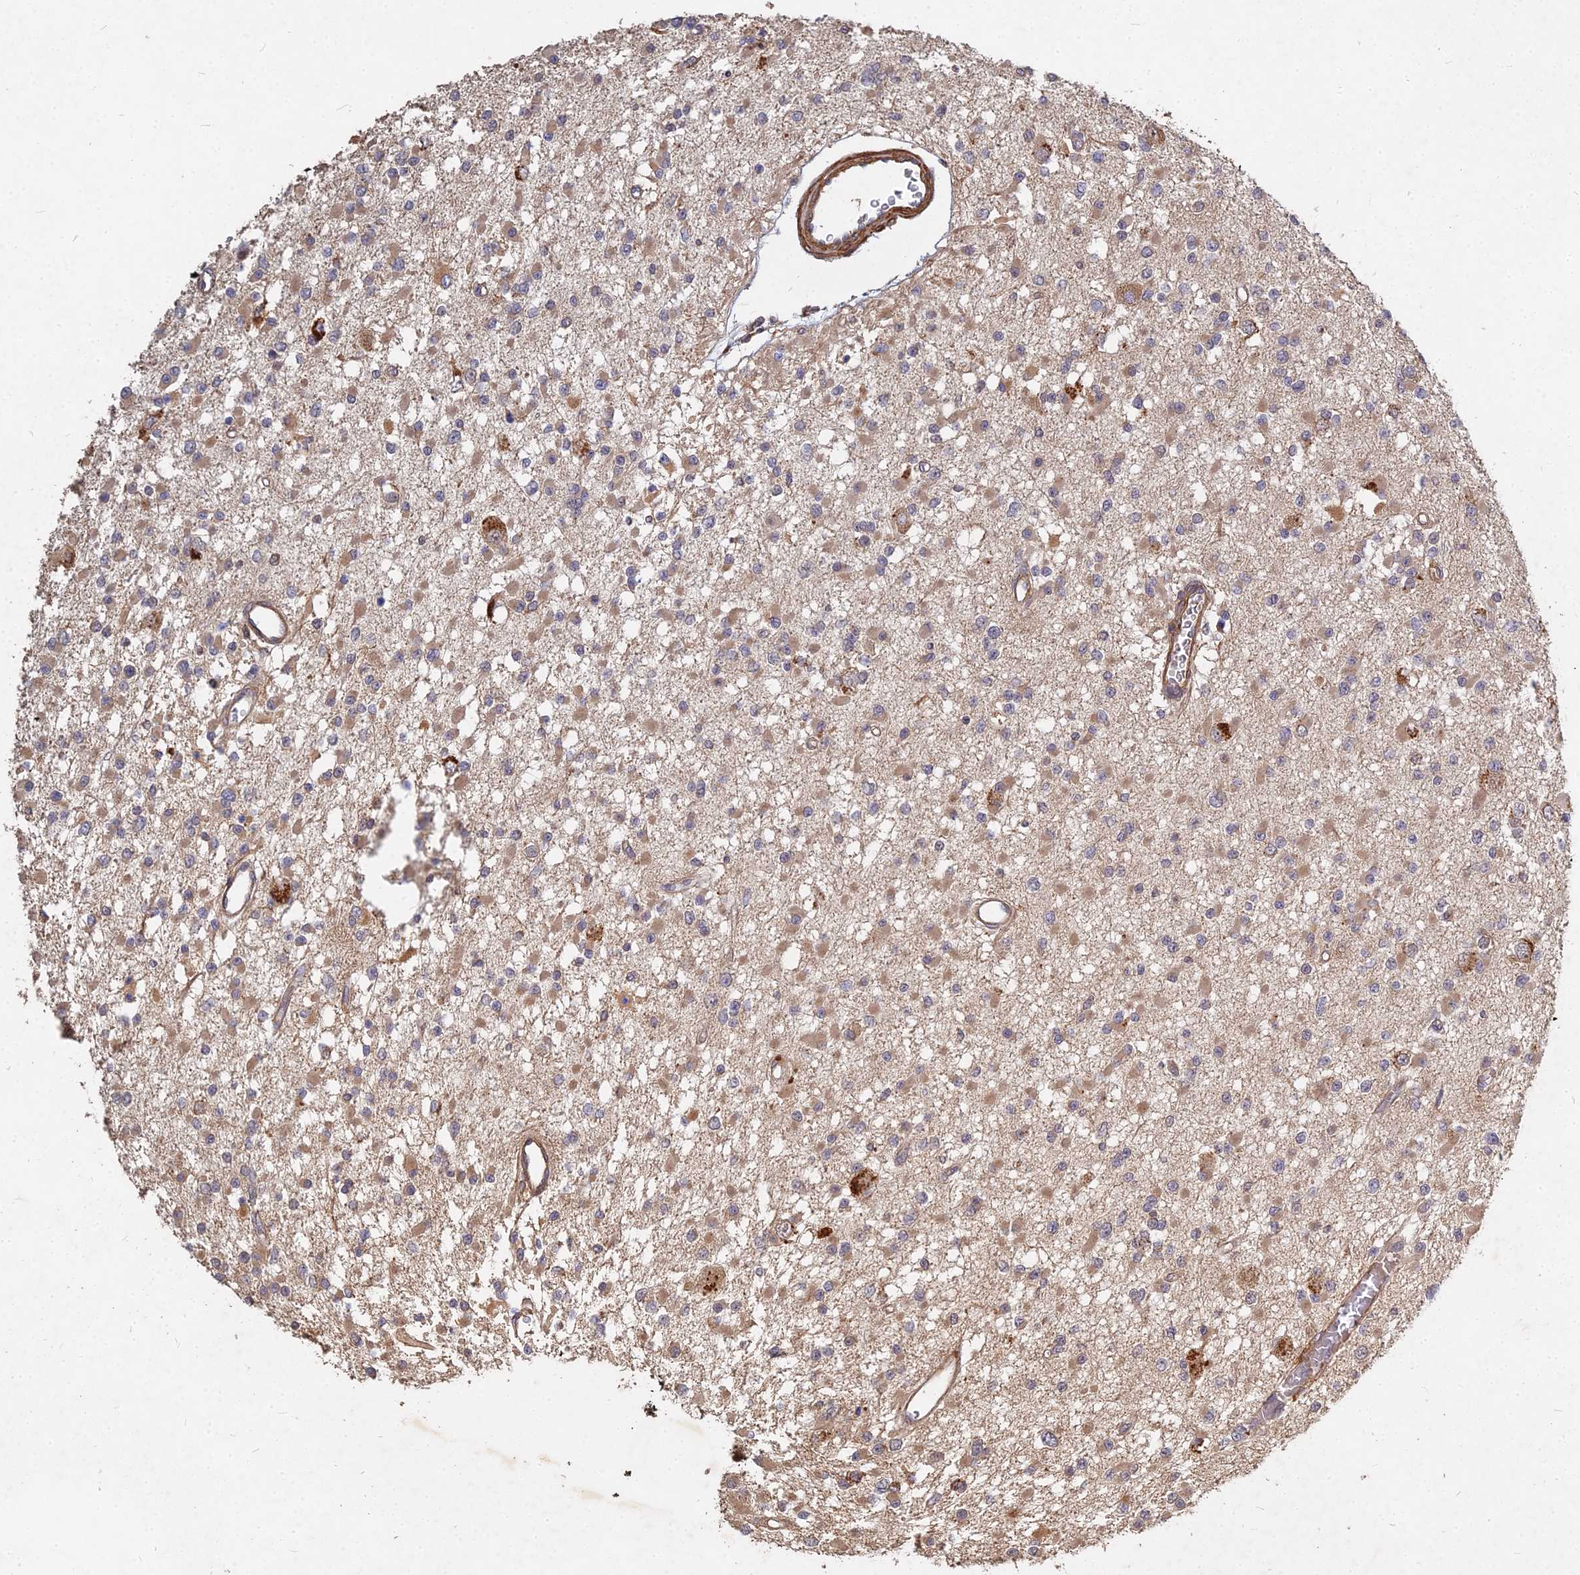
{"staining": {"intensity": "moderate", "quantity": "25%-75%", "location": "cytoplasmic/membranous"}, "tissue": "glioma", "cell_type": "Tumor cells", "image_type": "cancer", "snomed": [{"axis": "morphology", "description": "Glioma, malignant, Low grade"}, {"axis": "topography", "description": "Brain"}], "caption": "This is an image of immunohistochemistry staining of glioma, which shows moderate staining in the cytoplasmic/membranous of tumor cells.", "gene": "UBE2W", "patient": {"sex": "female", "age": 22}}